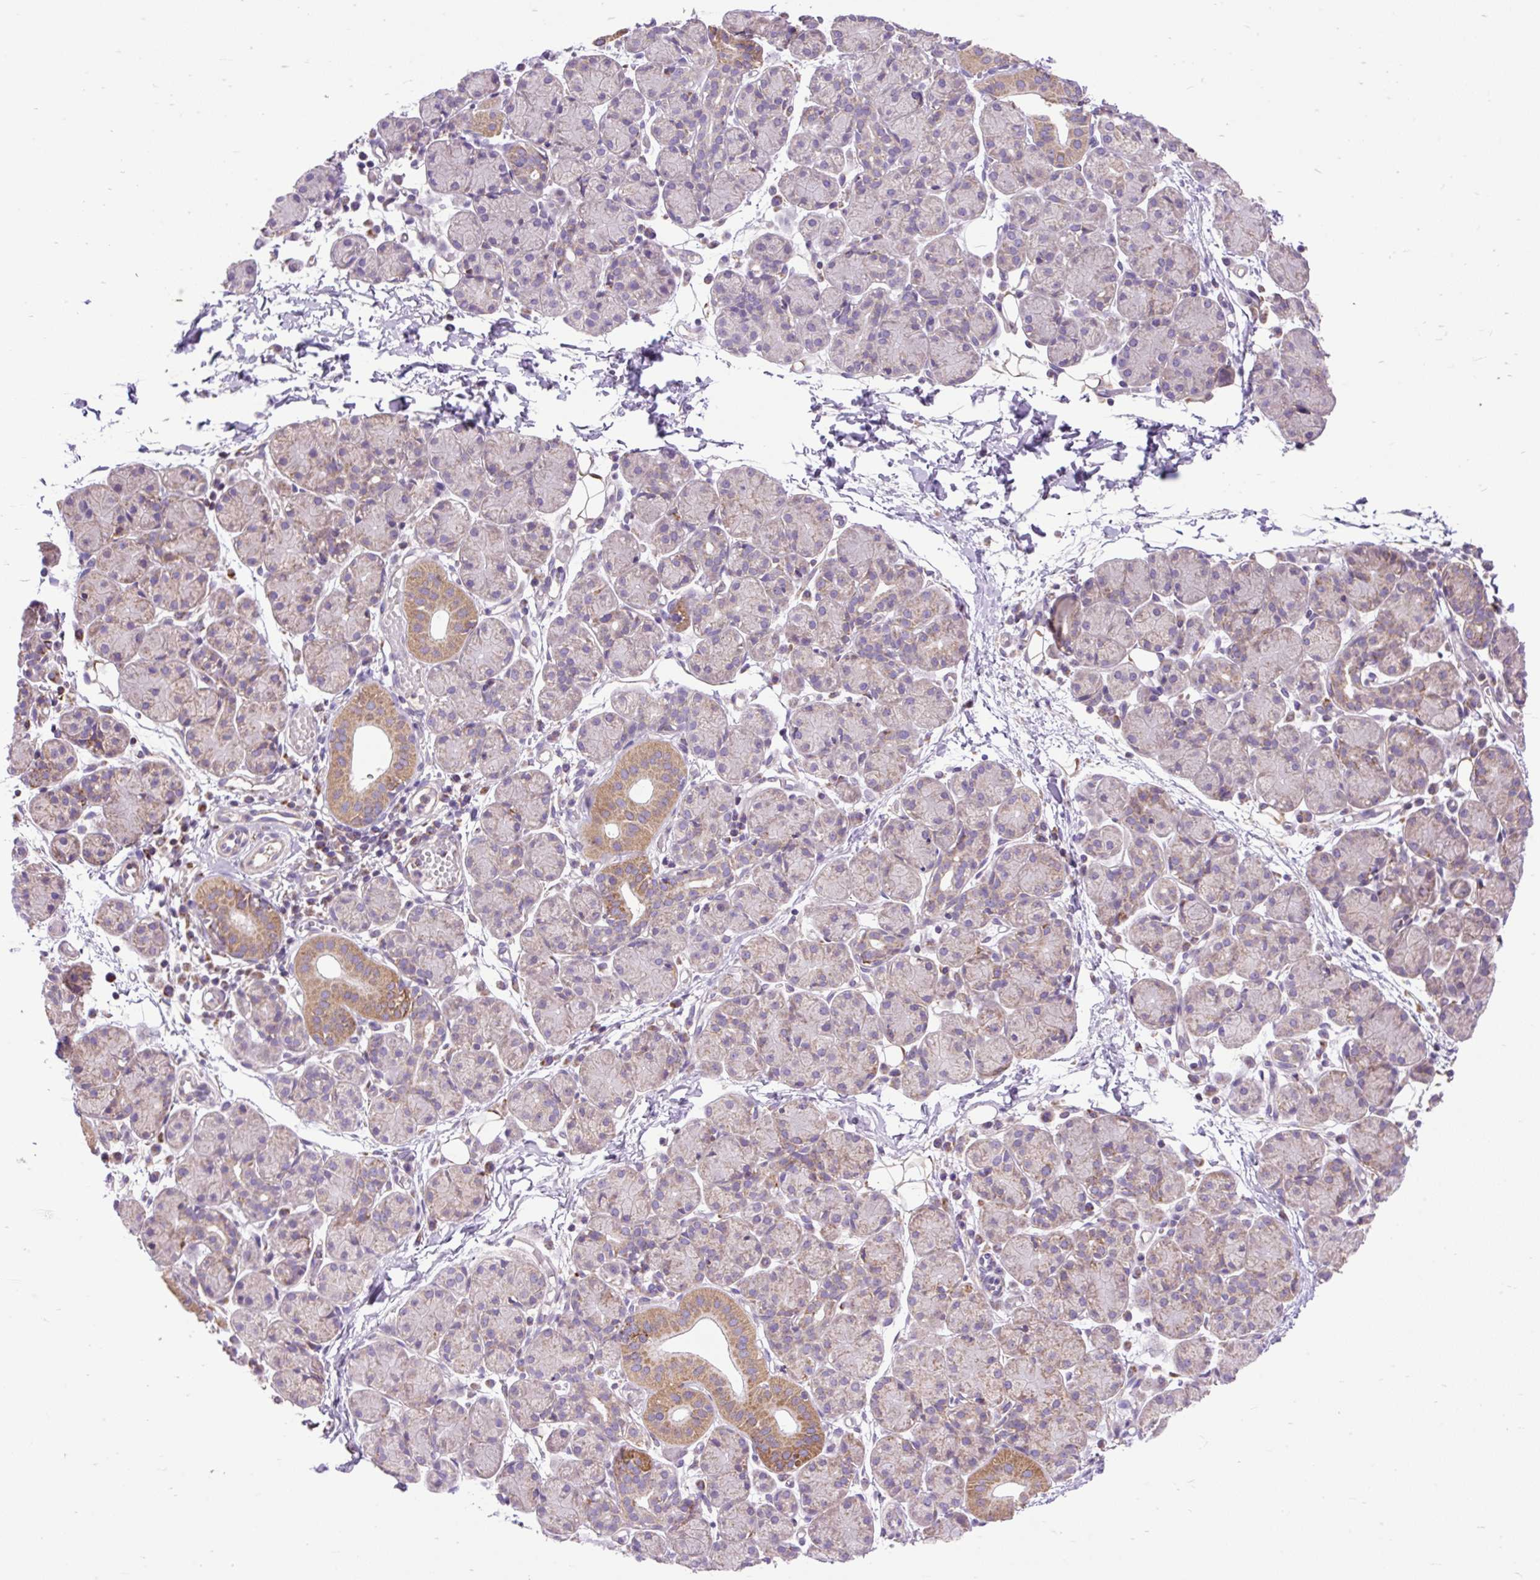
{"staining": {"intensity": "moderate", "quantity": "<25%", "location": "cytoplasmic/membranous"}, "tissue": "salivary gland", "cell_type": "Glandular cells", "image_type": "normal", "snomed": [{"axis": "morphology", "description": "Normal tissue, NOS"}, {"axis": "morphology", "description": "Inflammation, NOS"}, {"axis": "topography", "description": "Lymph node"}, {"axis": "topography", "description": "Salivary gland"}], "caption": "Benign salivary gland was stained to show a protein in brown. There is low levels of moderate cytoplasmic/membranous positivity in approximately <25% of glandular cells. The staining is performed using DAB (3,3'-diaminobenzidine) brown chromogen to label protein expression. The nuclei are counter-stained blue using hematoxylin.", "gene": "TOMM40", "patient": {"sex": "male", "age": 3}}